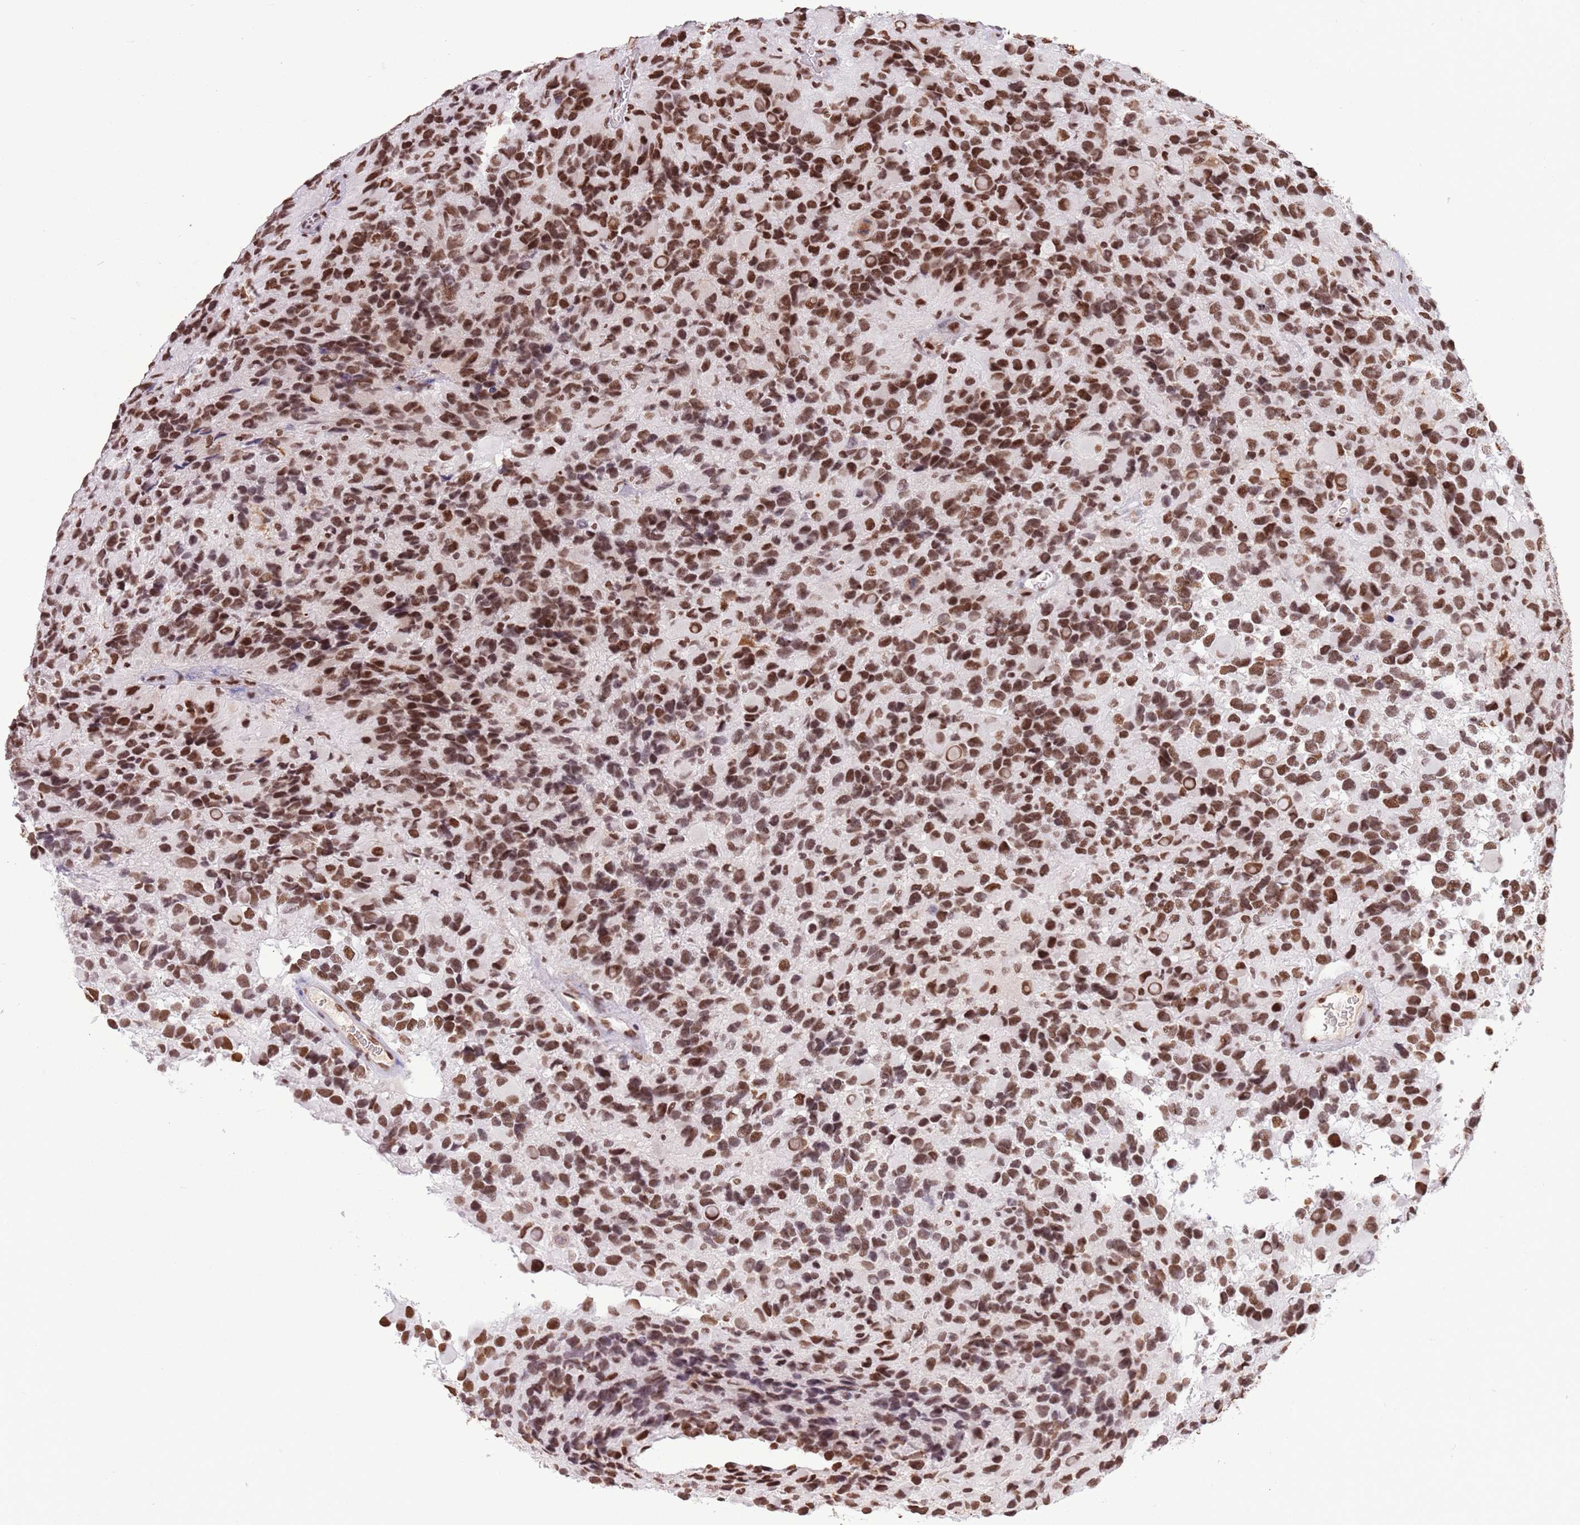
{"staining": {"intensity": "moderate", "quantity": ">75%", "location": "nuclear"}, "tissue": "glioma", "cell_type": "Tumor cells", "image_type": "cancer", "snomed": [{"axis": "morphology", "description": "Glioma, malignant, High grade"}, {"axis": "topography", "description": "Brain"}], "caption": "Moderate nuclear protein expression is identified in approximately >75% of tumor cells in high-grade glioma (malignant).", "gene": "TRIM32", "patient": {"sex": "male", "age": 77}}